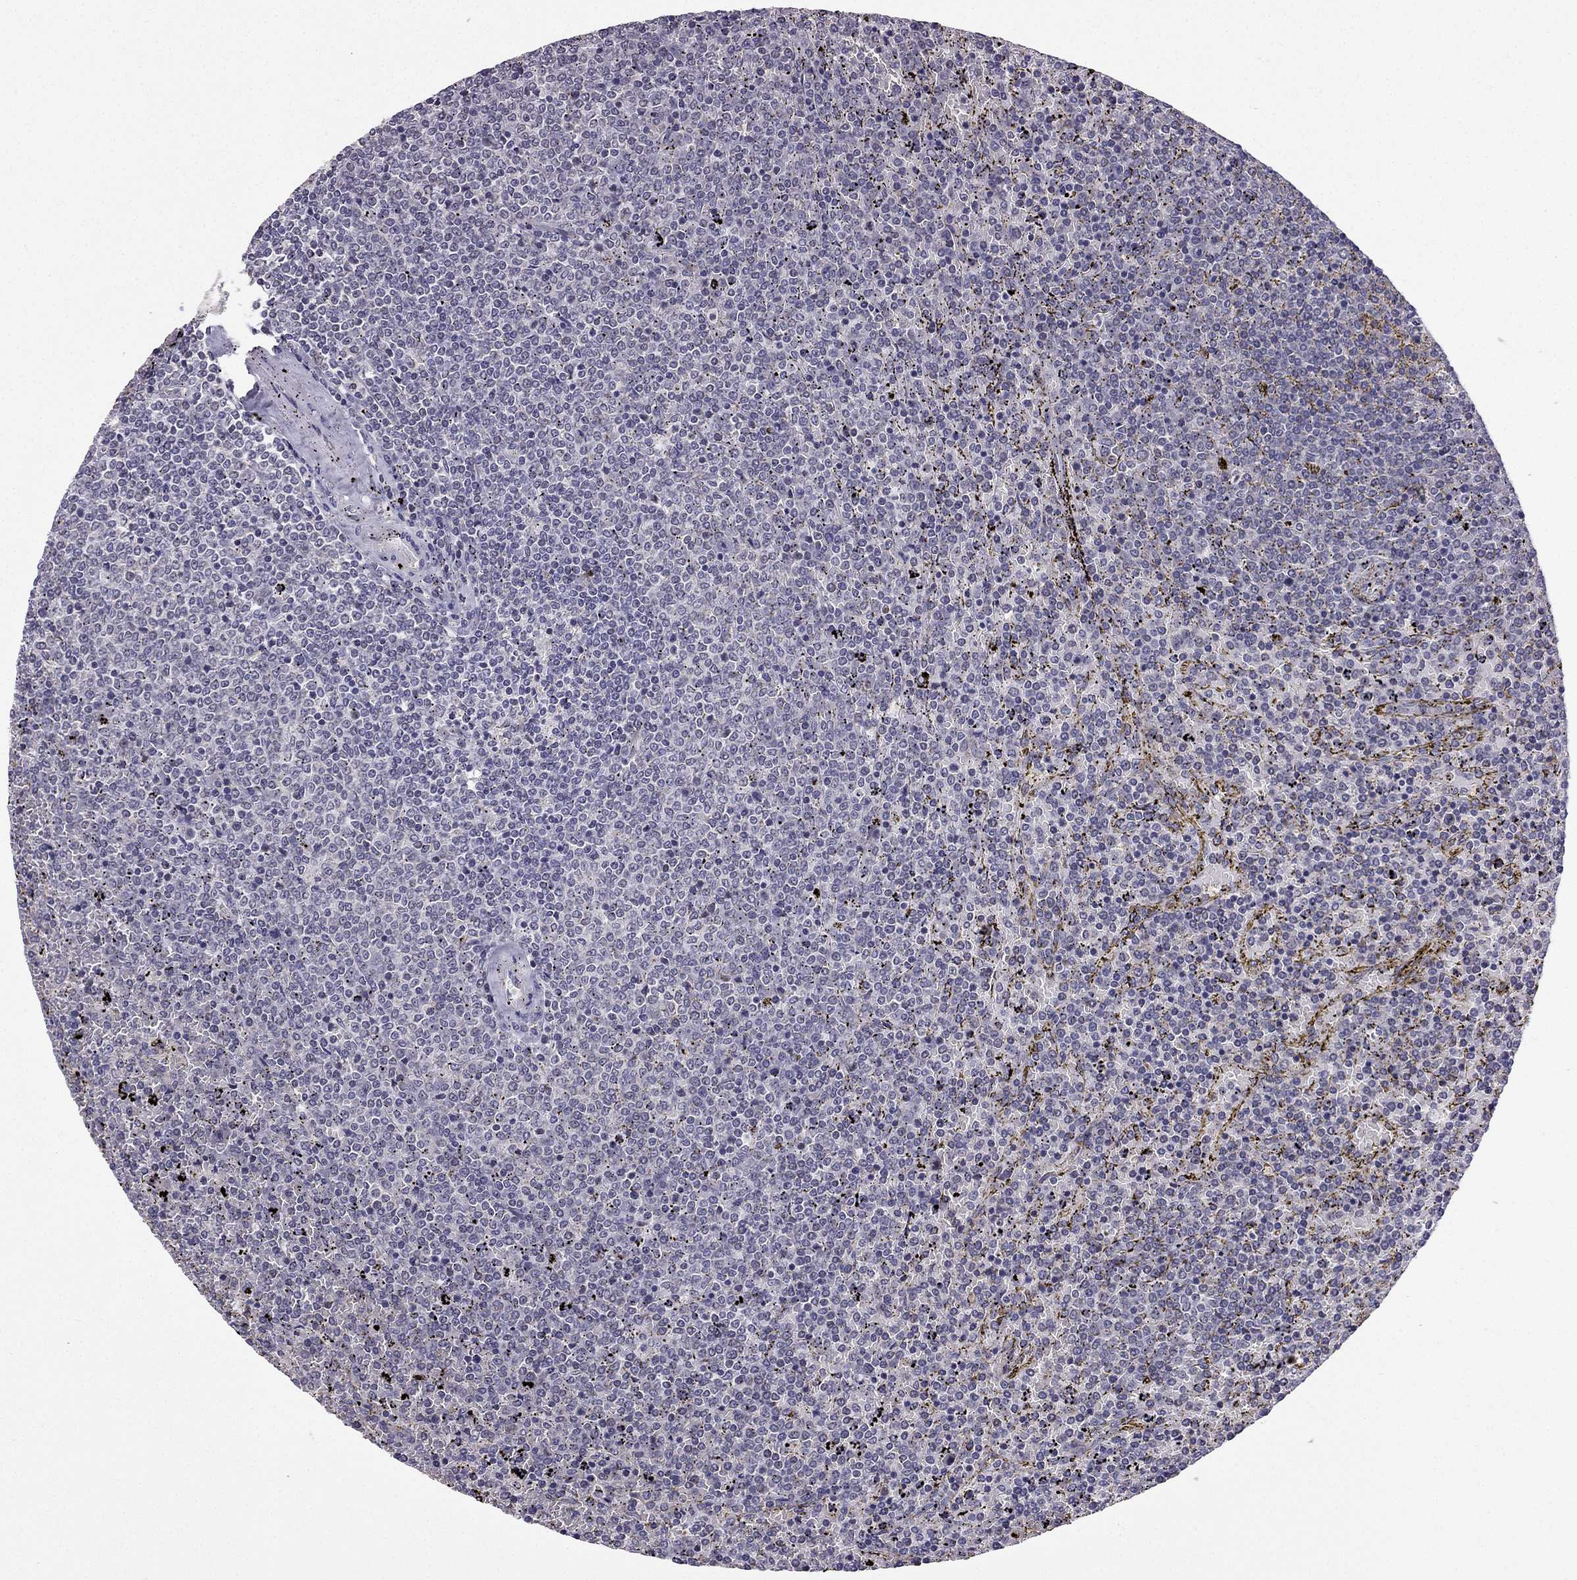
{"staining": {"intensity": "negative", "quantity": "none", "location": "none"}, "tissue": "lymphoma", "cell_type": "Tumor cells", "image_type": "cancer", "snomed": [{"axis": "morphology", "description": "Malignant lymphoma, non-Hodgkin's type, Low grade"}, {"axis": "topography", "description": "Spleen"}], "caption": "Image shows no significant protein positivity in tumor cells of malignant lymphoma, non-Hodgkin's type (low-grade).", "gene": "SLC6A2", "patient": {"sex": "female", "age": 77}}